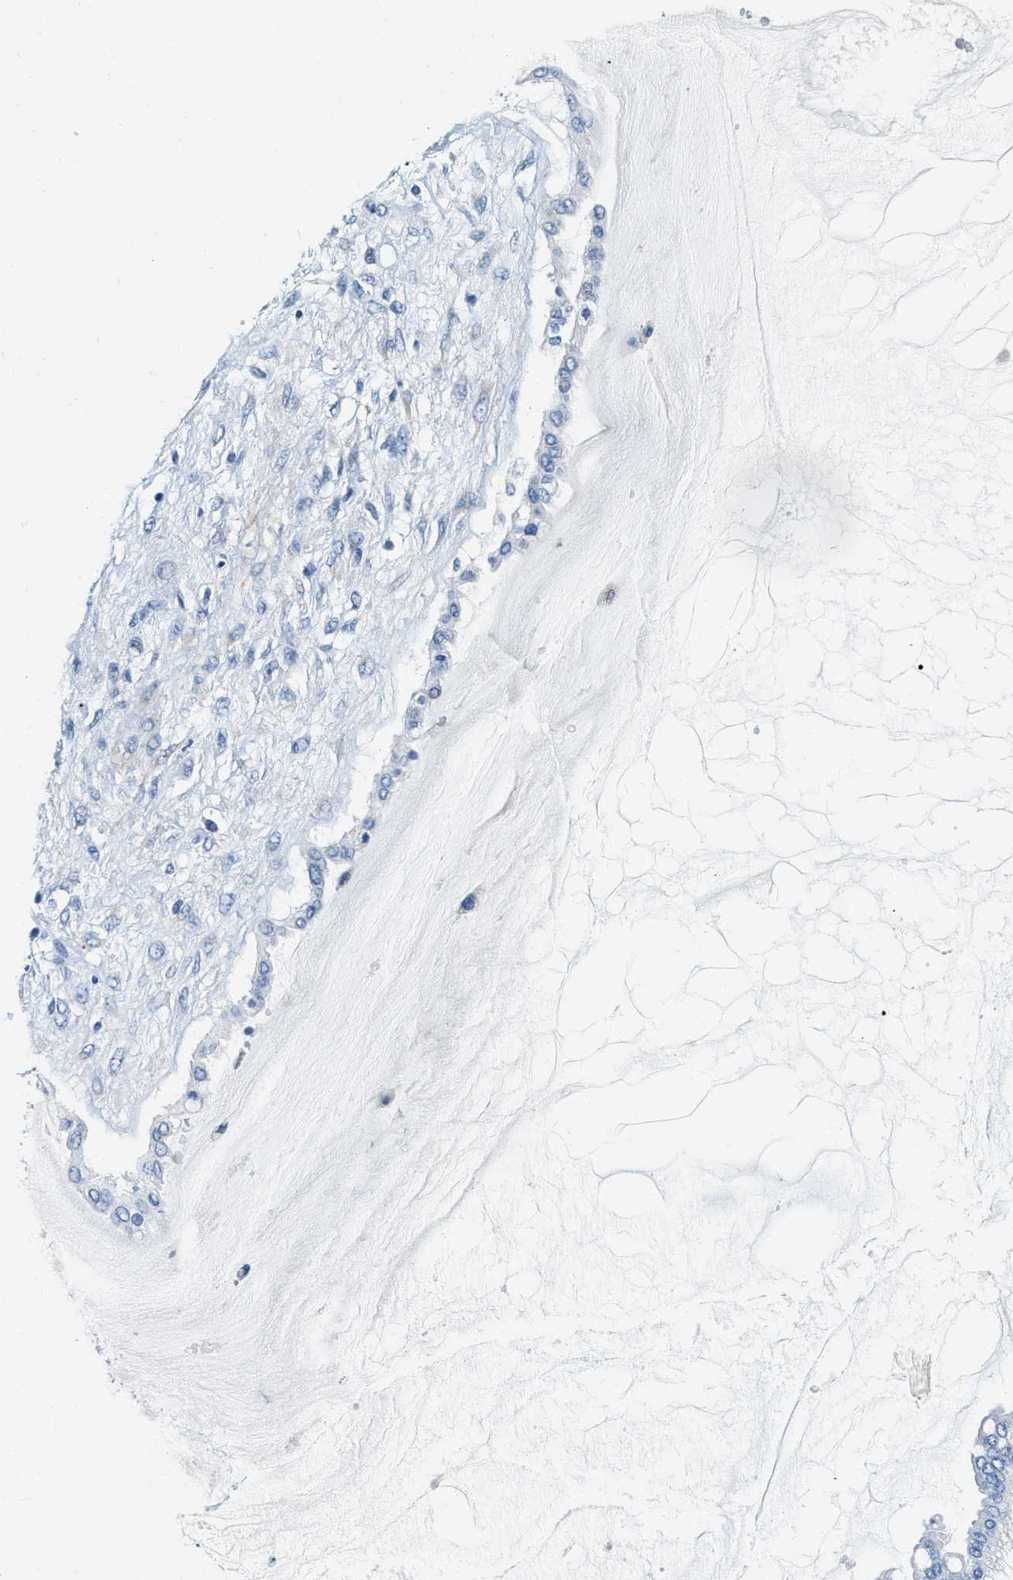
{"staining": {"intensity": "negative", "quantity": "none", "location": "none"}, "tissue": "ovarian cancer", "cell_type": "Tumor cells", "image_type": "cancer", "snomed": [{"axis": "morphology", "description": "Cystadenocarcinoma, mucinous, NOS"}, {"axis": "topography", "description": "Ovary"}], "caption": "There is no significant positivity in tumor cells of ovarian cancer (mucinous cystadenocarcinoma). (Brightfield microscopy of DAB (3,3'-diaminobenzidine) immunohistochemistry at high magnification).", "gene": "EIF2AK2", "patient": {"sex": "female", "age": 73}}